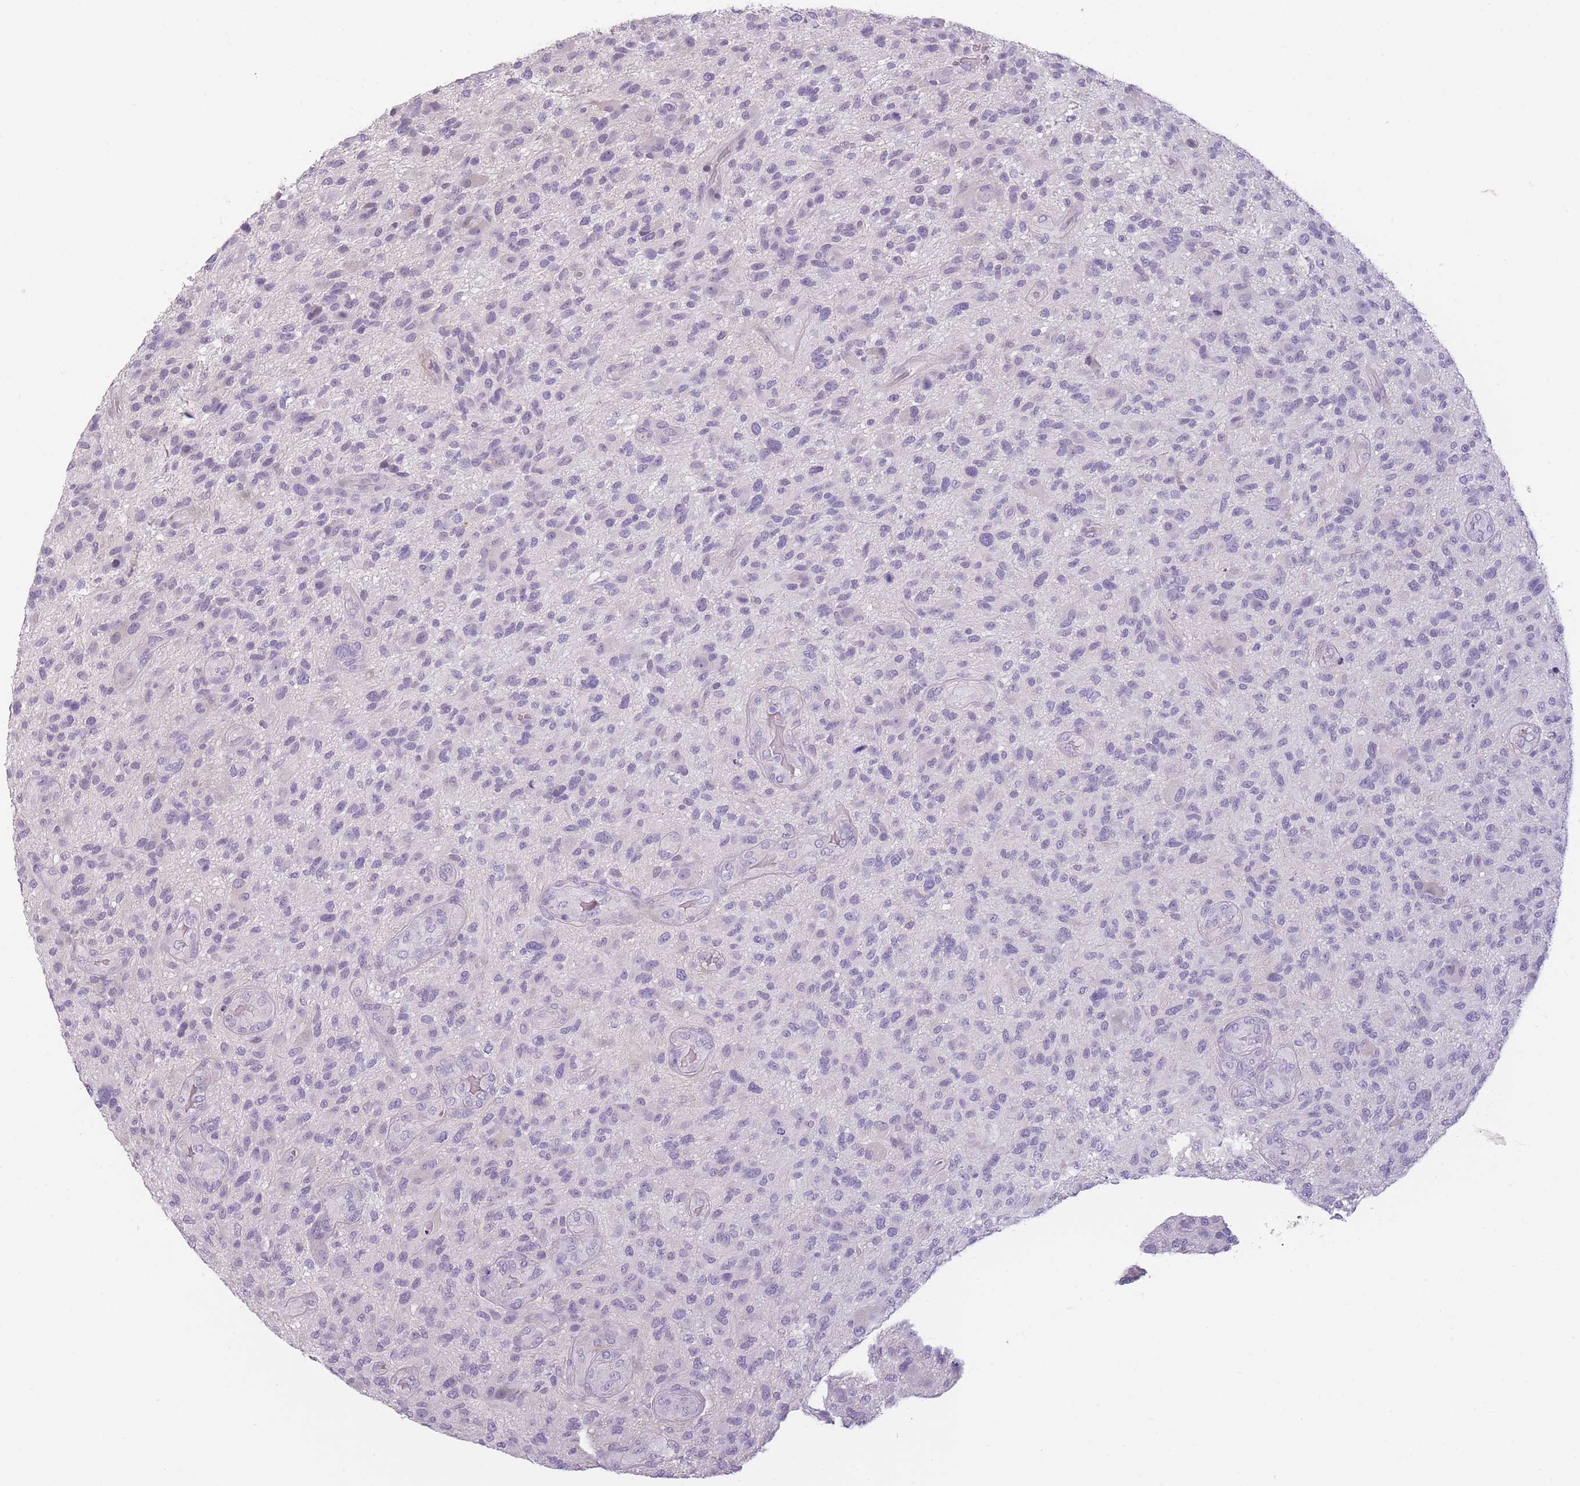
{"staining": {"intensity": "negative", "quantity": "none", "location": "none"}, "tissue": "glioma", "cell_type": "Tumor cells", "image_type": "cancer", "snomed": [{"axis": "morphology", "description": "Glioma, malignant, High grade"}, {"axis": "topography", "description": "Brain"}], "caption": "The immunohistochemistry (IHC) micrograph has no significant positivity in tumor cells of glioma tissue.", "gene": "TMEM236", "patient": {"sex": "male", "age": 47}}